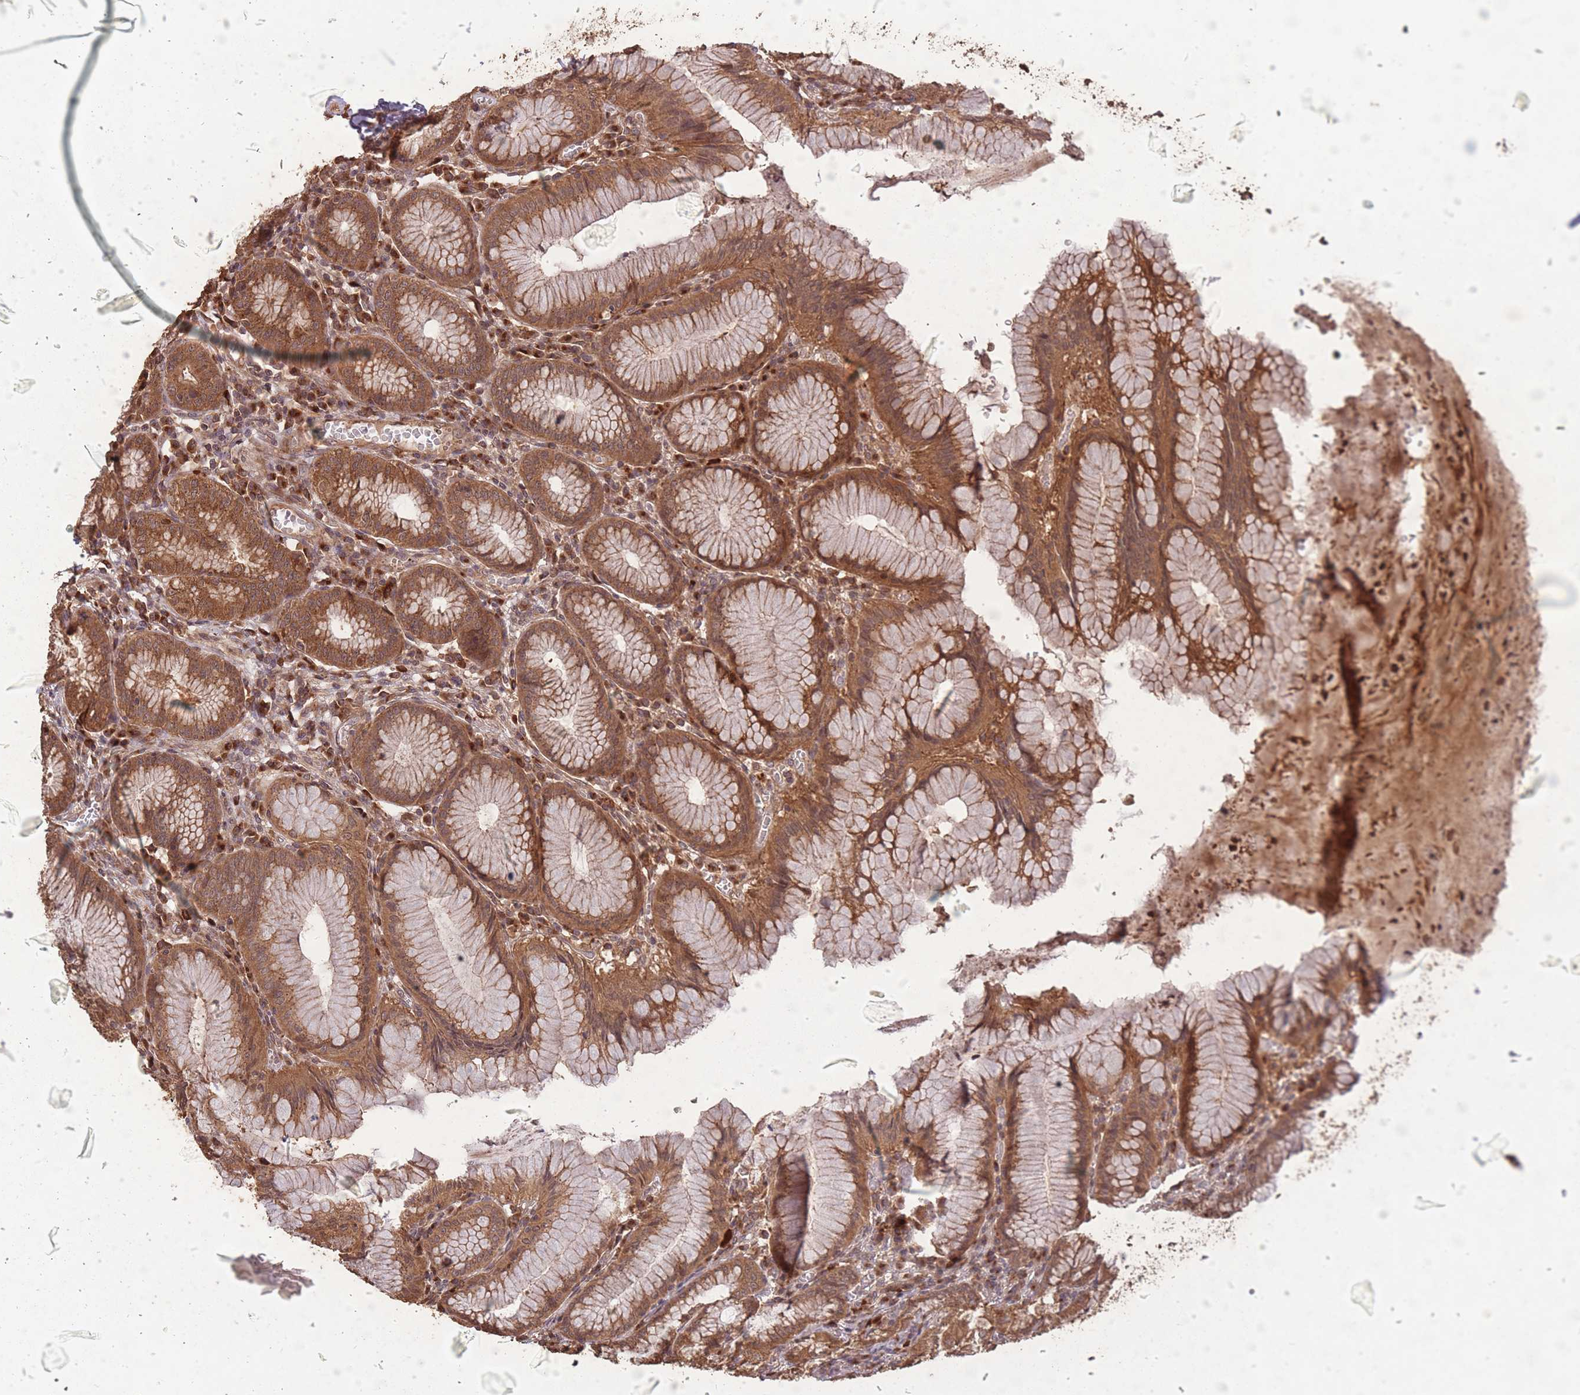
{"staining": {"intensity": "strong", "quantity": ">75%", "location": "cytoplasmic/membranous"}, "tissue": "stomach", "cell_type": "Glandular cells", "image_type": "normal", "snomed": [{"axis": "morphology", "description": "Normal tissue, NOS"}, {"axis": "topography", "description": "Stomach"}], "caption": "IHC (DAB) staining of unremarkable human stomach displays strong cytoplasmic/membranous protein positivity in about >75% of glandular cells.", "gene": "ERBB3", "patient": {"sex": "male", "age": 55}}